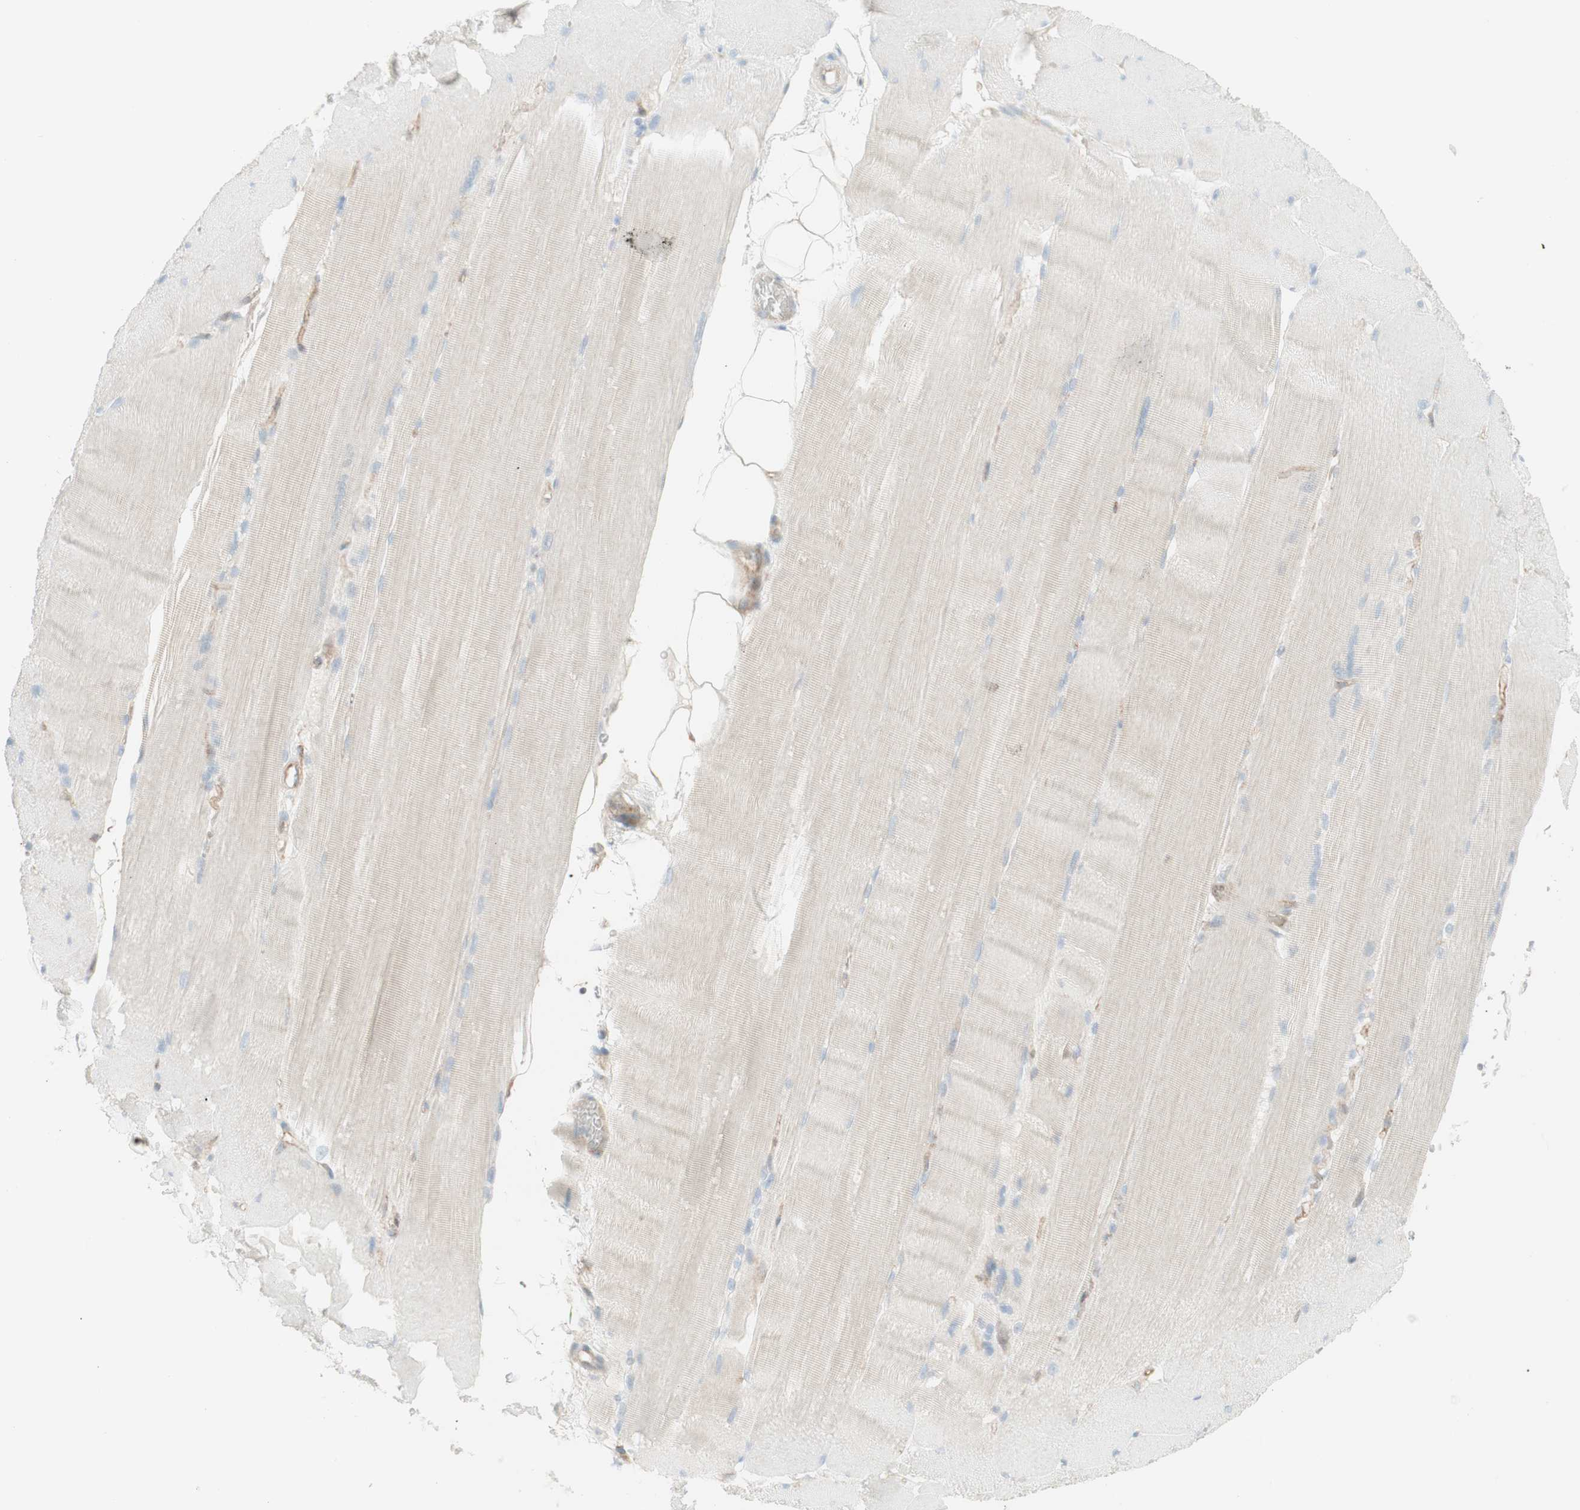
{"staining": {"intensity": "weak", "quantity": "25%-75%", "location": "cytoplasmic/membranous"}, "tissue": "skeletal muscle", "cell_type": "Myocytes", "image_type": "normal", "snomed": [{"axis": "morphology", "description": "Normal tissue, NOS"}, {"axis": "topography", "description": "Skin"}, {"axis": "topography", "description": "Skeletal muscle"}], "caption": "This micrograph displays immunohistochemistry staining of benign skeletal muscle, with low weak cytoplasmic/membranous expression in approximately 25%-75% of myocytes.", "gene": "MYO6", "patient": {"sex": "male", "age": 83}}